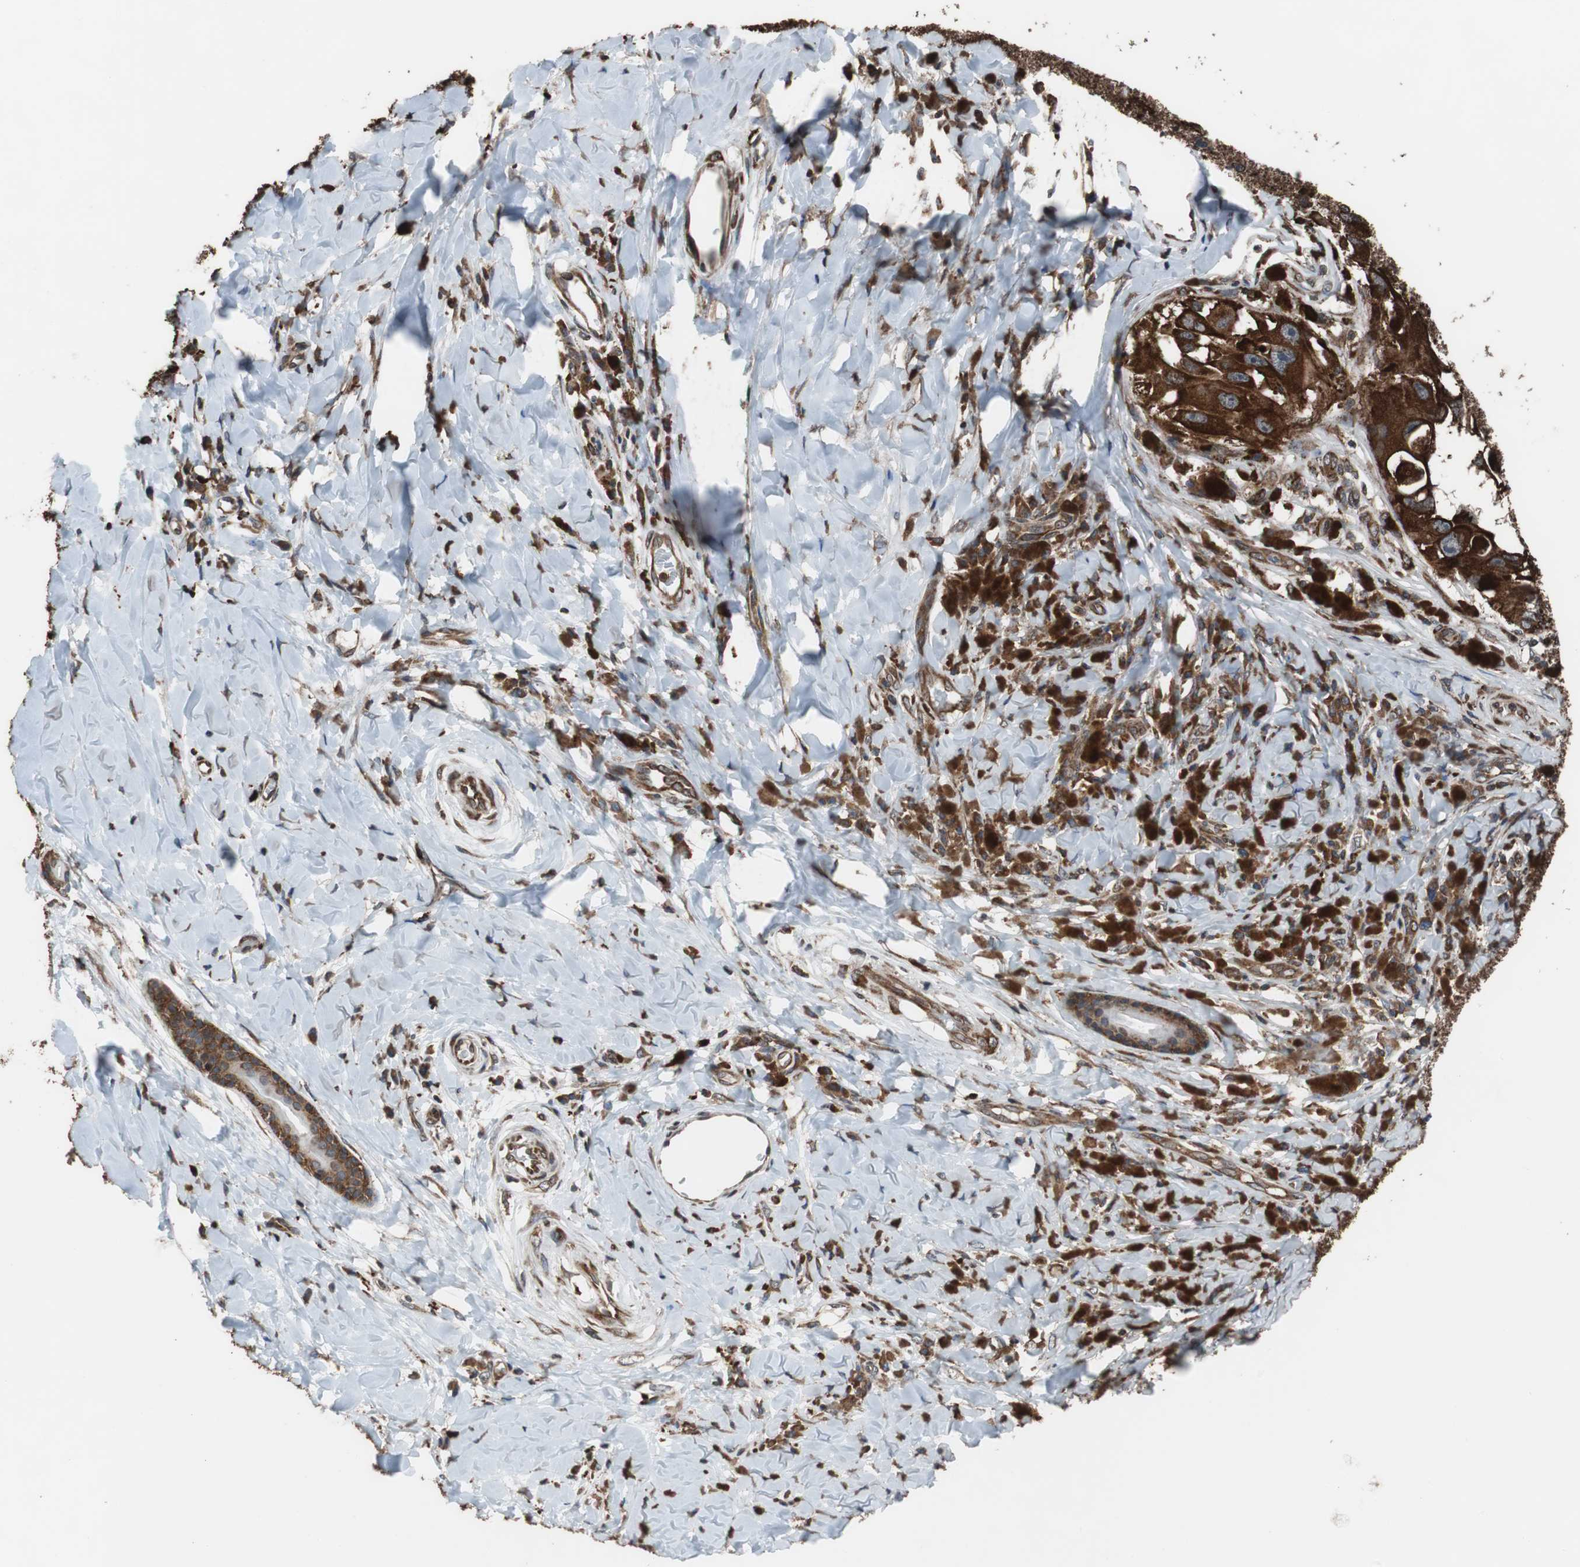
{"staining": {"intensity": "strong", "quantity": ">75%", "location": "cytoplasmic/membranous"}, "tissue": "melanoma", "cell_type": "Tumor cells", "image_type": "cancer", "snomed": [{"axis": "morphology", "description": "Malignant melanoma, NOS"}, {"axis": "topography", "description": "Skin"}], "caption": "Immunohistochemistry photomicrograph of melanoma stained for a protein (brown), which demonstrates high levels of strong cytoplasmic/membranous expression in approximately >75% of tumor cells.", "gene": "USP10", "patient": {"sex": "female", "age": 73}}